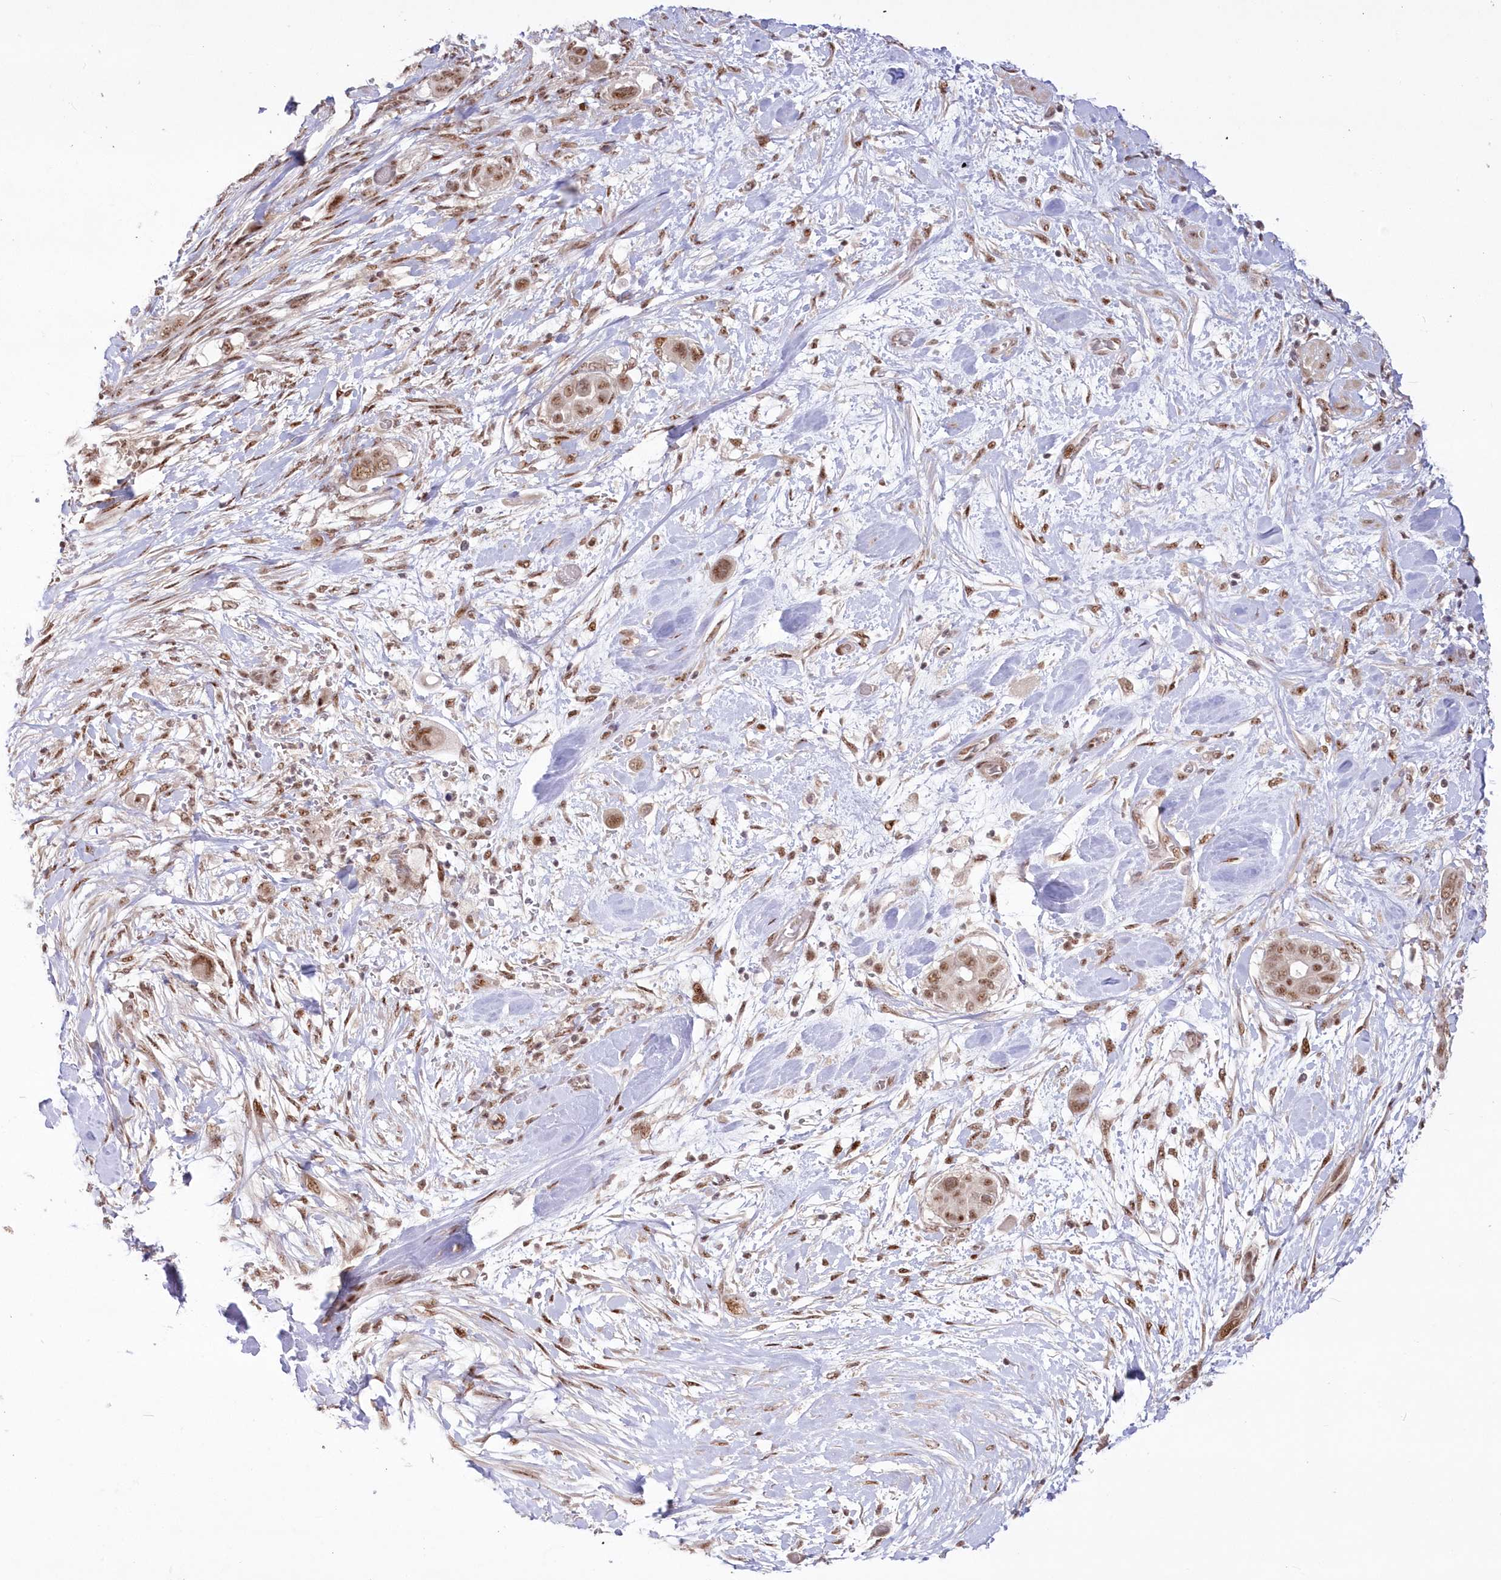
{"staining": {"intensity": "moderate", "quantity": ">75%", "location": "nuclear"}, "tissue": "pancreatic cancer", "cell_type": "Tumor cells", "image_type": "cancer", "snomed": [{"axis": "morphology", "description": "Adenocarcinoma, NOS"}, {"axis": "topography", "description": "Pancreas"}], "caption": "Immunohistochemical staining of pancreatic adenocarcinoma displays medium levels of moderate nuclear expression in approximately >75% of tumor cells.", "gene": "WBP1L", "patient": {"sex": "male", "age": 68}}